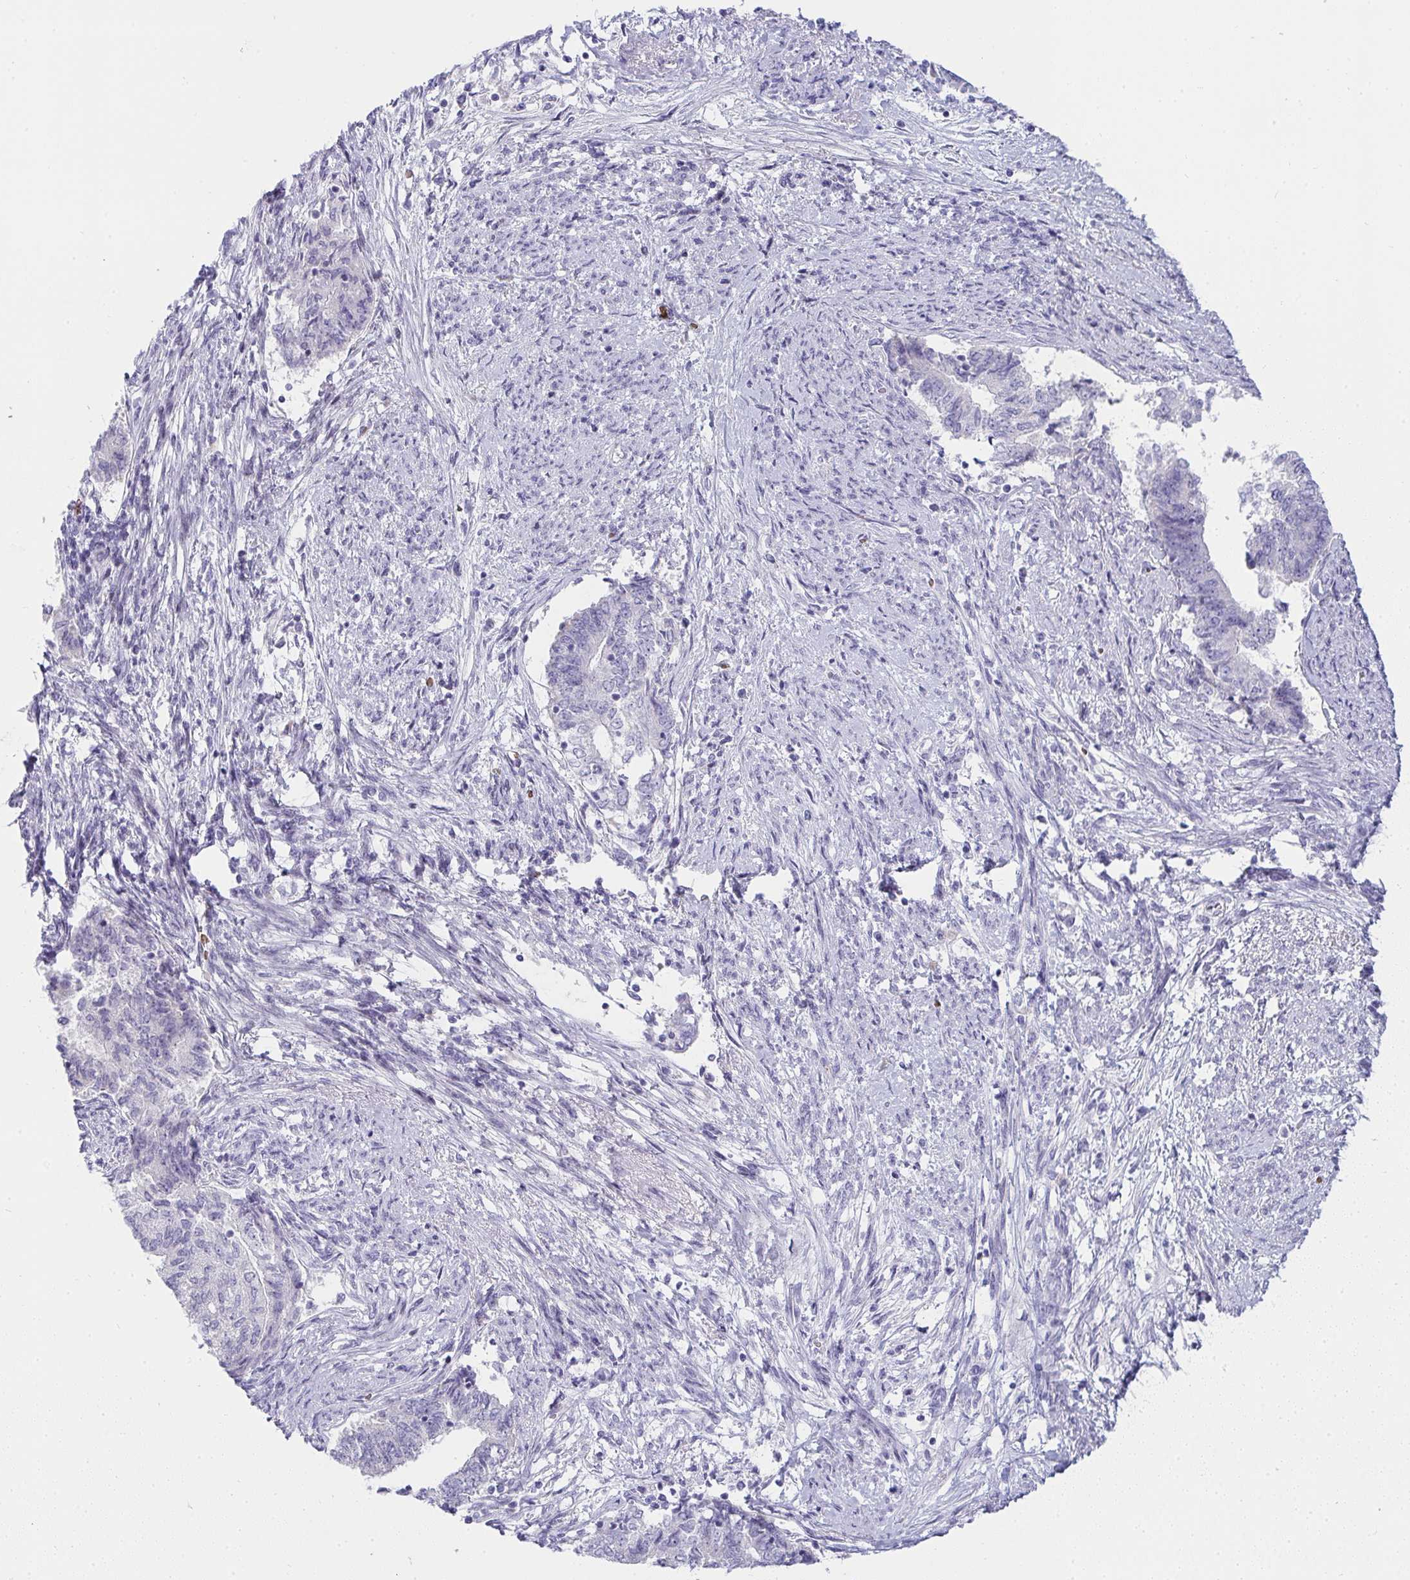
{"staining": {"intensity": "negative", "quantity": "none", "location": "none"}, "tissue": "endometrial cancer", "cell_type": "Tumor cells", "image_type": "cancer", "snomed": [{"axis": "morphology", "description": "Adenocarcinoma, NOS"}, {"axis": "topography", "description": "Endometrium"}], "caption": "The image exhibits no significant expression in tumor cells of adenocarcinoma (endometrial).", "gene": "ZNF182", "patient": {"sex": "female", "age": 65}}